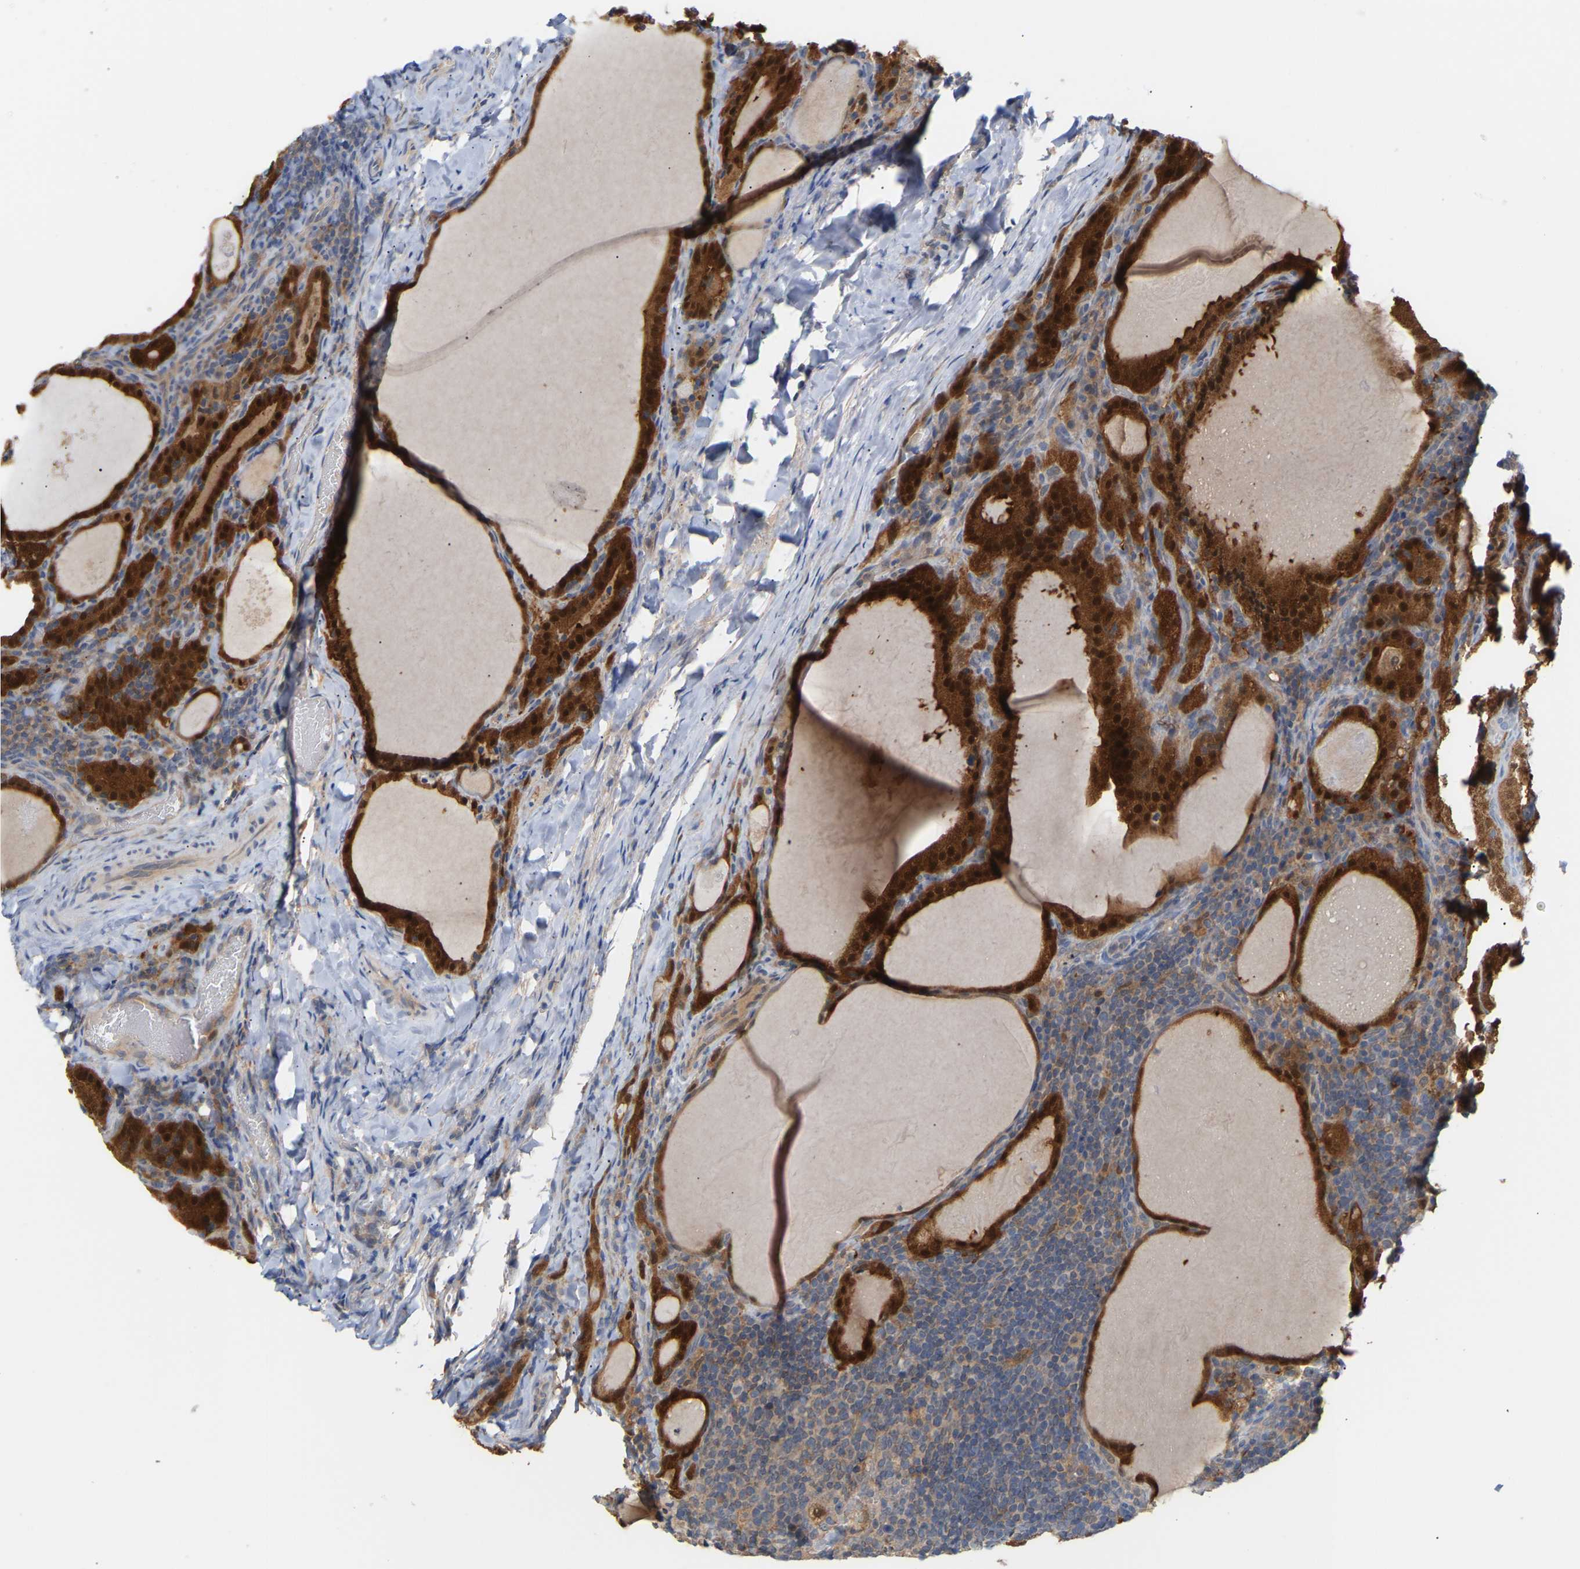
{"staining": {"intensity": "strong", "quantity": ">75%", "location": "cytoplasmic/membranous,nuclear"}, "tissue": "thyroid cancer", "cell_type": "Tumor cells", "image_type": "cancer", "snomed": [{"axis": "morphology", "description": "Papillary adenocarcinoma, NOS"}, {"axis": "topography", "description": "Thyroid gland"}], "caption": "Immunohistochemistry image of thyroid cancer (papillary adenocarcinoma) stained for a protein (brown), which demonstrates high levels of strong cytoplasmic/membranous and nuclear positivity in approximately >75% of tumor cells.", "gene": "TPMT", "patient": {"sex": "female", "age": 42}}